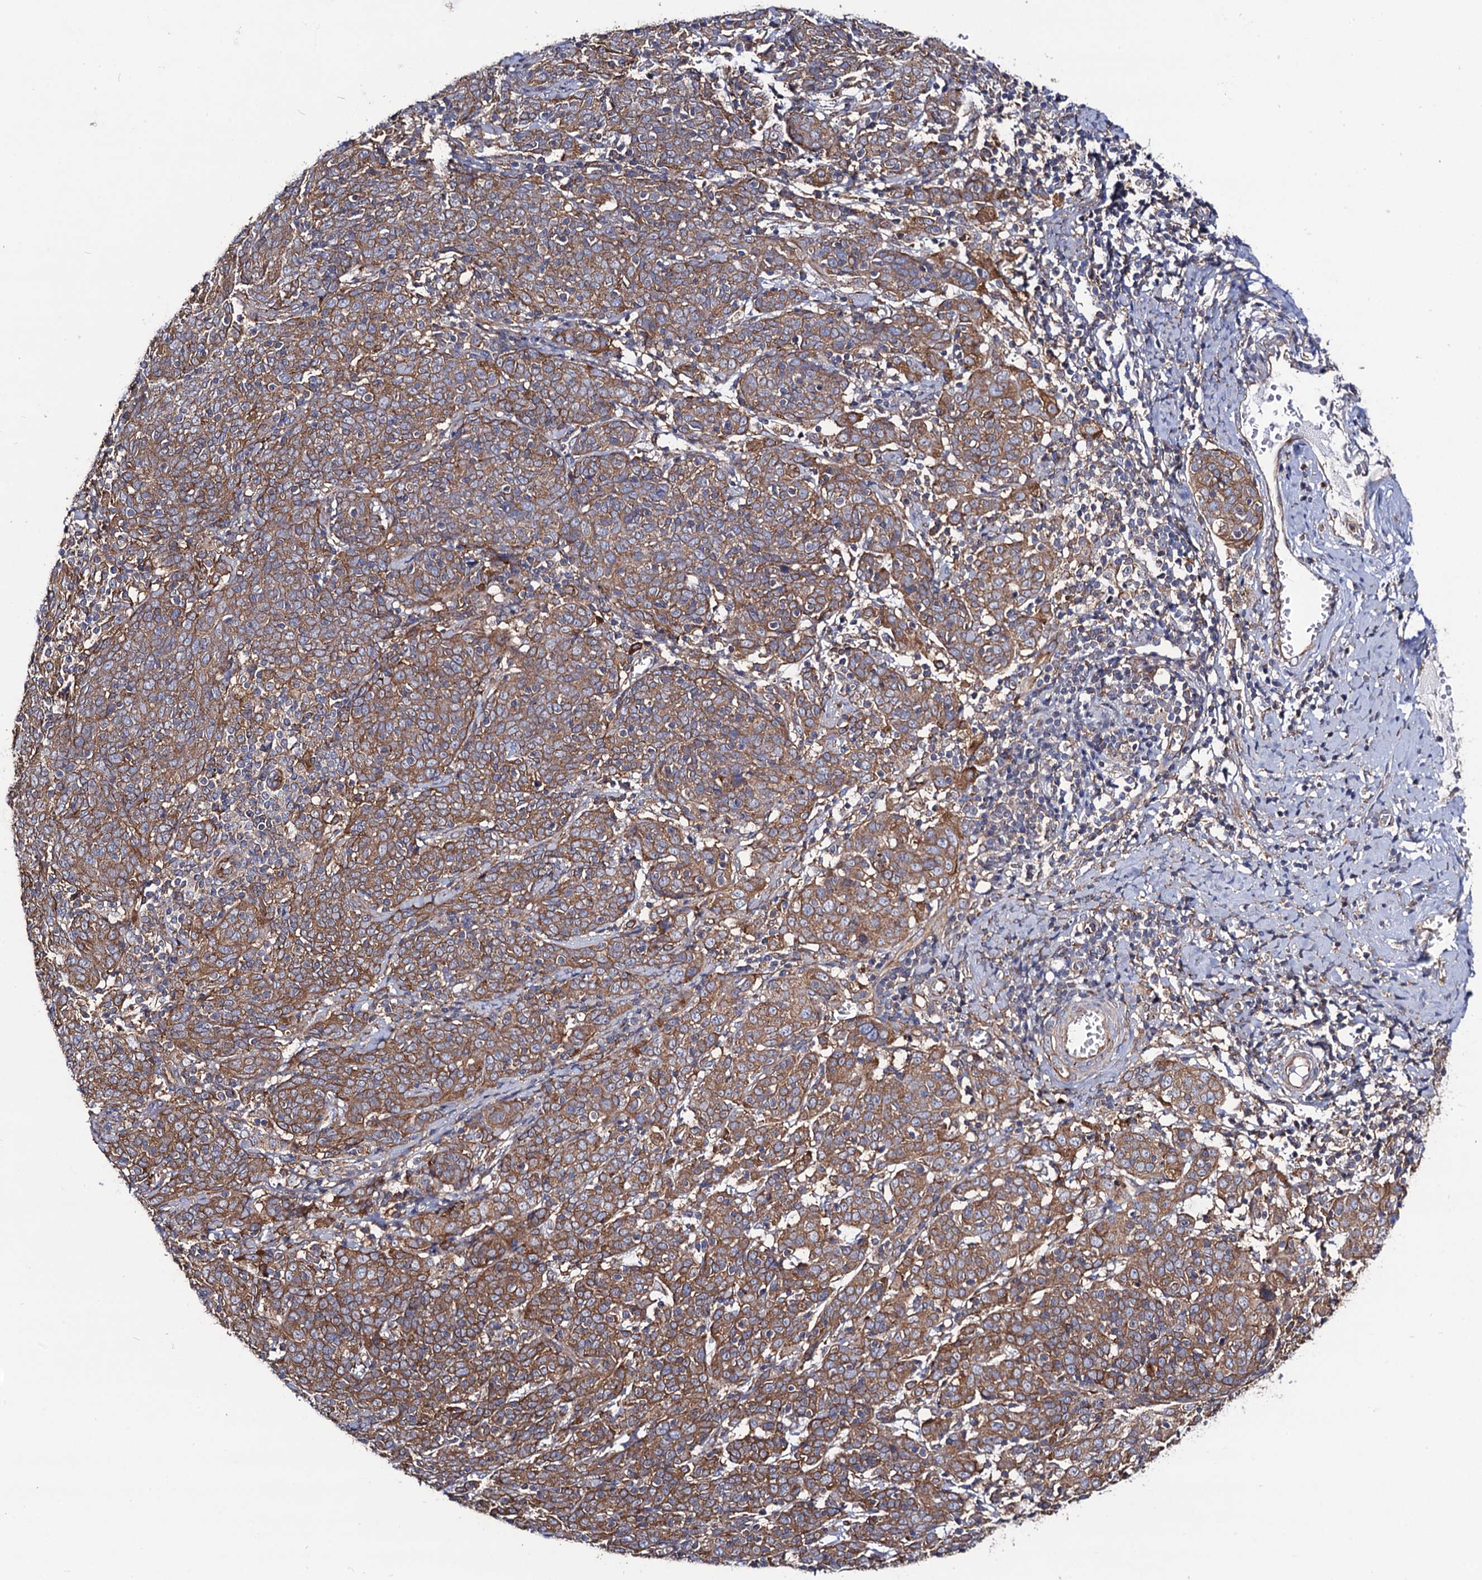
{"staining": {"intensity": "moderate", "quantity": ">75%", "location": "cytoplasmic/membranous"}, "tissue": "cervical cancer", "cell_type": "Tumor cells", "image_type": "cancer", "snomed": [{"axis": "morphology", "description": "Squamous cell carcinoma, NOS"}, {"axis": "topography", "description": "Cervix"}], "caption": "This photomicrograph displays cervical squamous cell carcinoma stained with immunohistochemistry to label a protein in brown. The cytoplasmic/membranous of tumor cells show moderate positivity for the protein. Nuclei are counter-stained blue.", "gene": "DYDC1", "patient": {"sex": "female", "age": 67}}